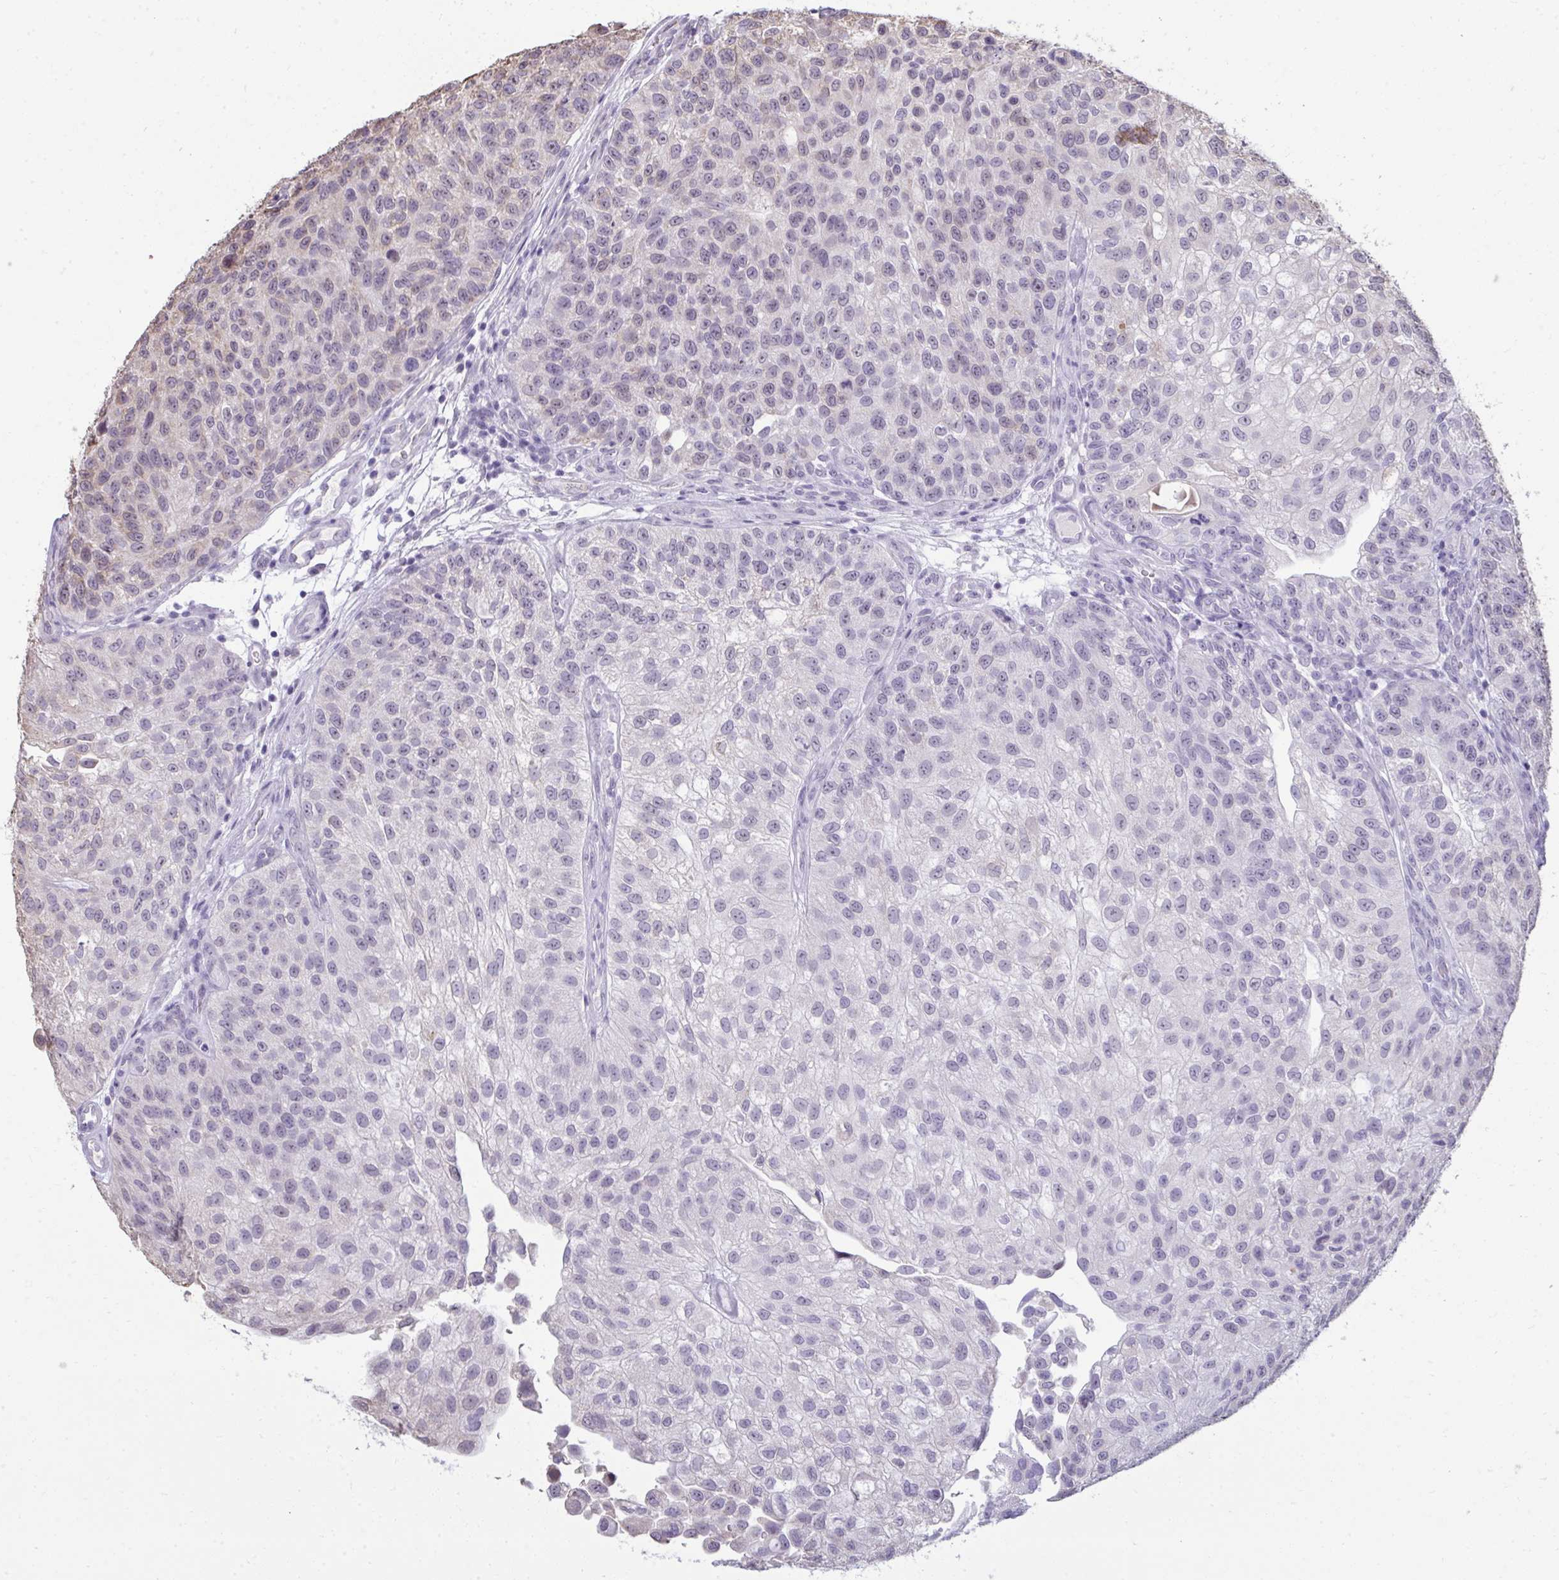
{"staining": {"intensity": "negative", "quantity": "none", "location": "none"}, "tissue": "urothelial cancer", "cell_type": "Tumor cells", "image_type": "cancer", "snomed": [{"axis": "morphology", "description": "Urothelial carcinoma, NOS"}, {"axis": "topography", "description": "Urinary bladder"}], "caption": "Immunohistochemical staining of human urothelial cancer shows no significant expression in tumor cells. (Immunohistochemistry, brightfield microscopy, high magnification).", "gene": "NPPA", "patient": {"sex": "male", "age": 87}}